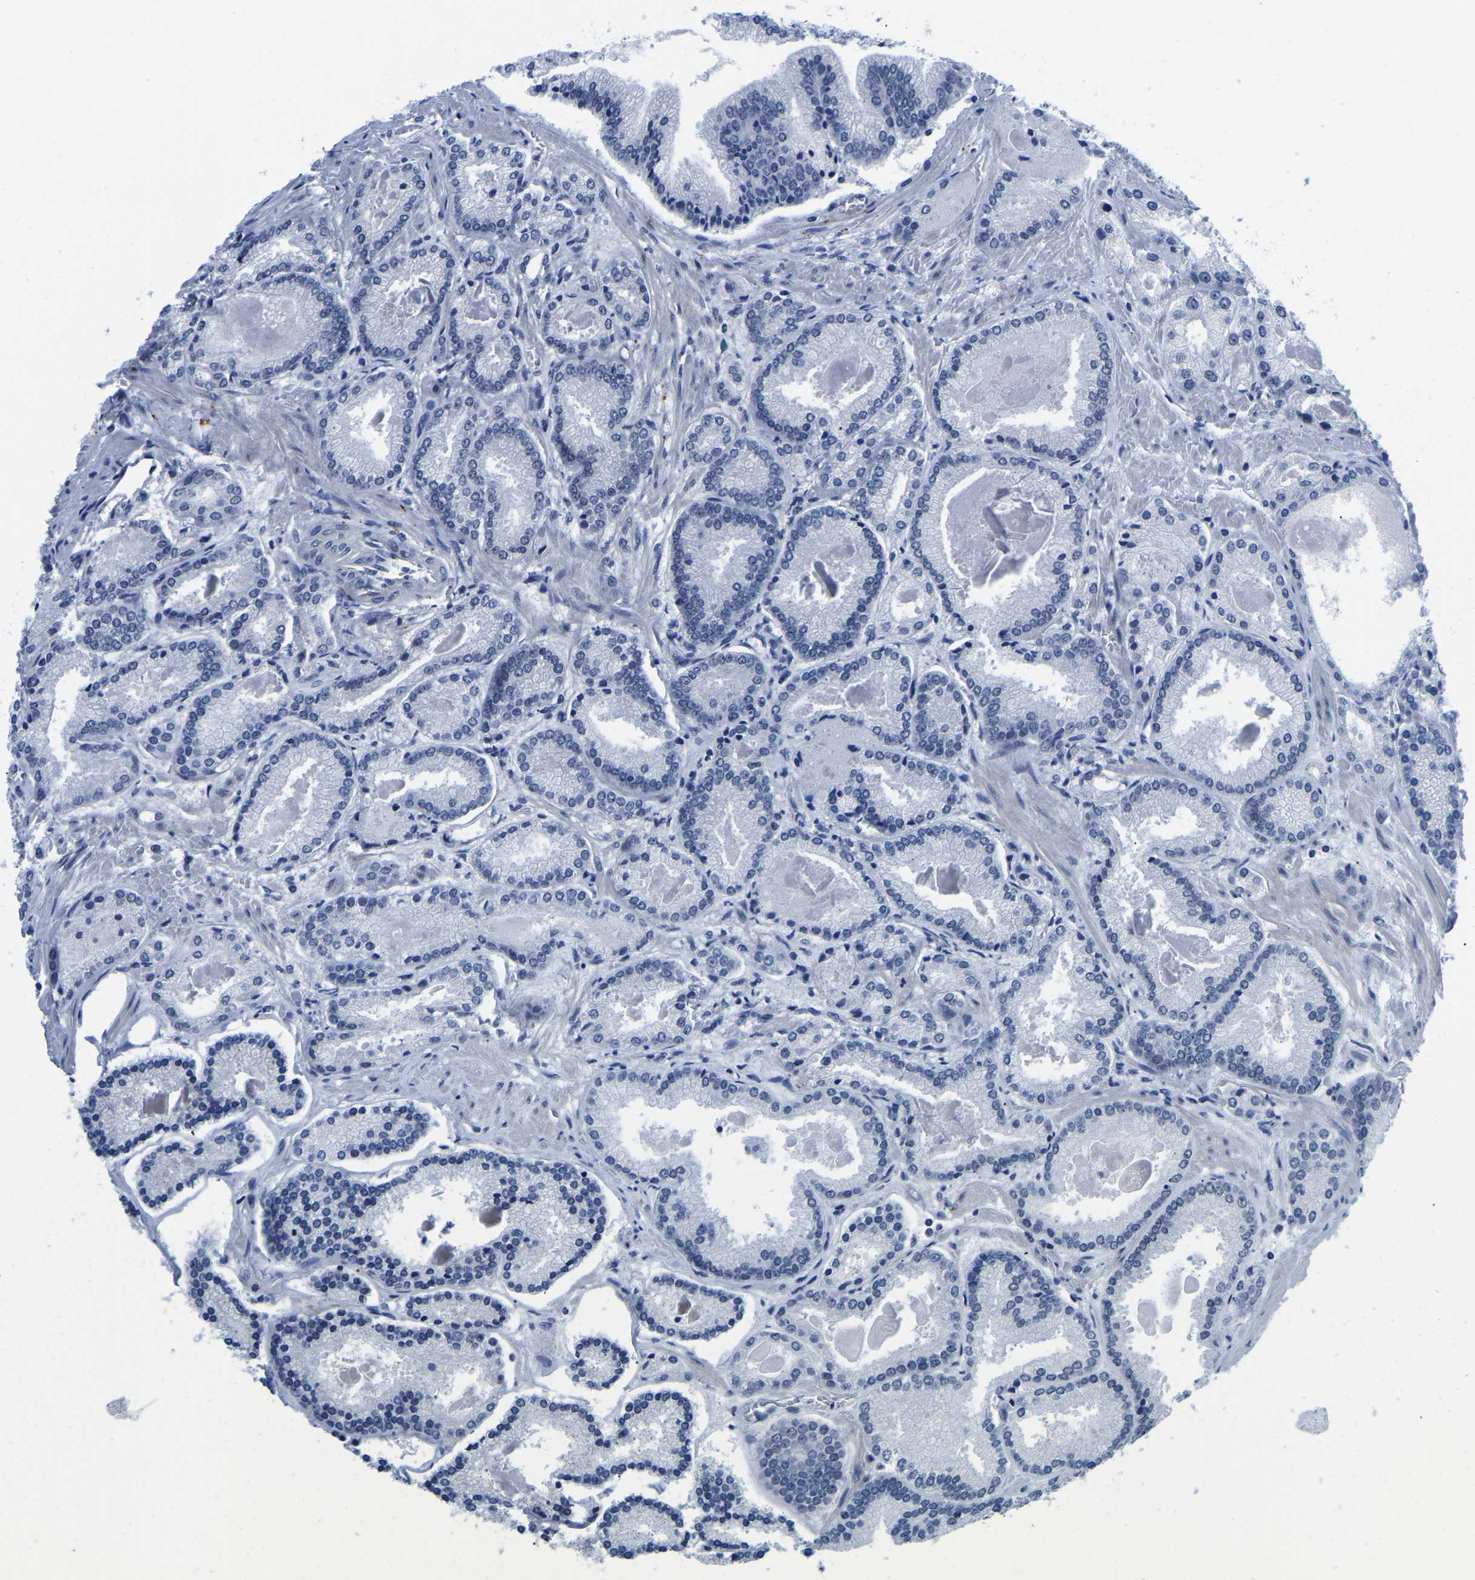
{"staining": {"intensity": "negative", "quantity": "none", "location": "none"}, "tissue": "prostate cancer", "cell_type": "Tumor cells", "image_type": "cancer", "snomed": [{"axis": "morphology", "description": "Adenocarcinoma, Low grade"}, {"axis": "topography", "description": "Prostate"}], "caption": "A high-resolution histopathology image shows immunohistochemistry (IHC) staining of prostate adenocarcinoma (low-grade), which demonstrates no significant positivity in tumor cells. (Immunohistochemistry, brightfield microscopy, high magnification).", "gene": "POLDIP3", "patient": {"sex": "male", "age": 59}}